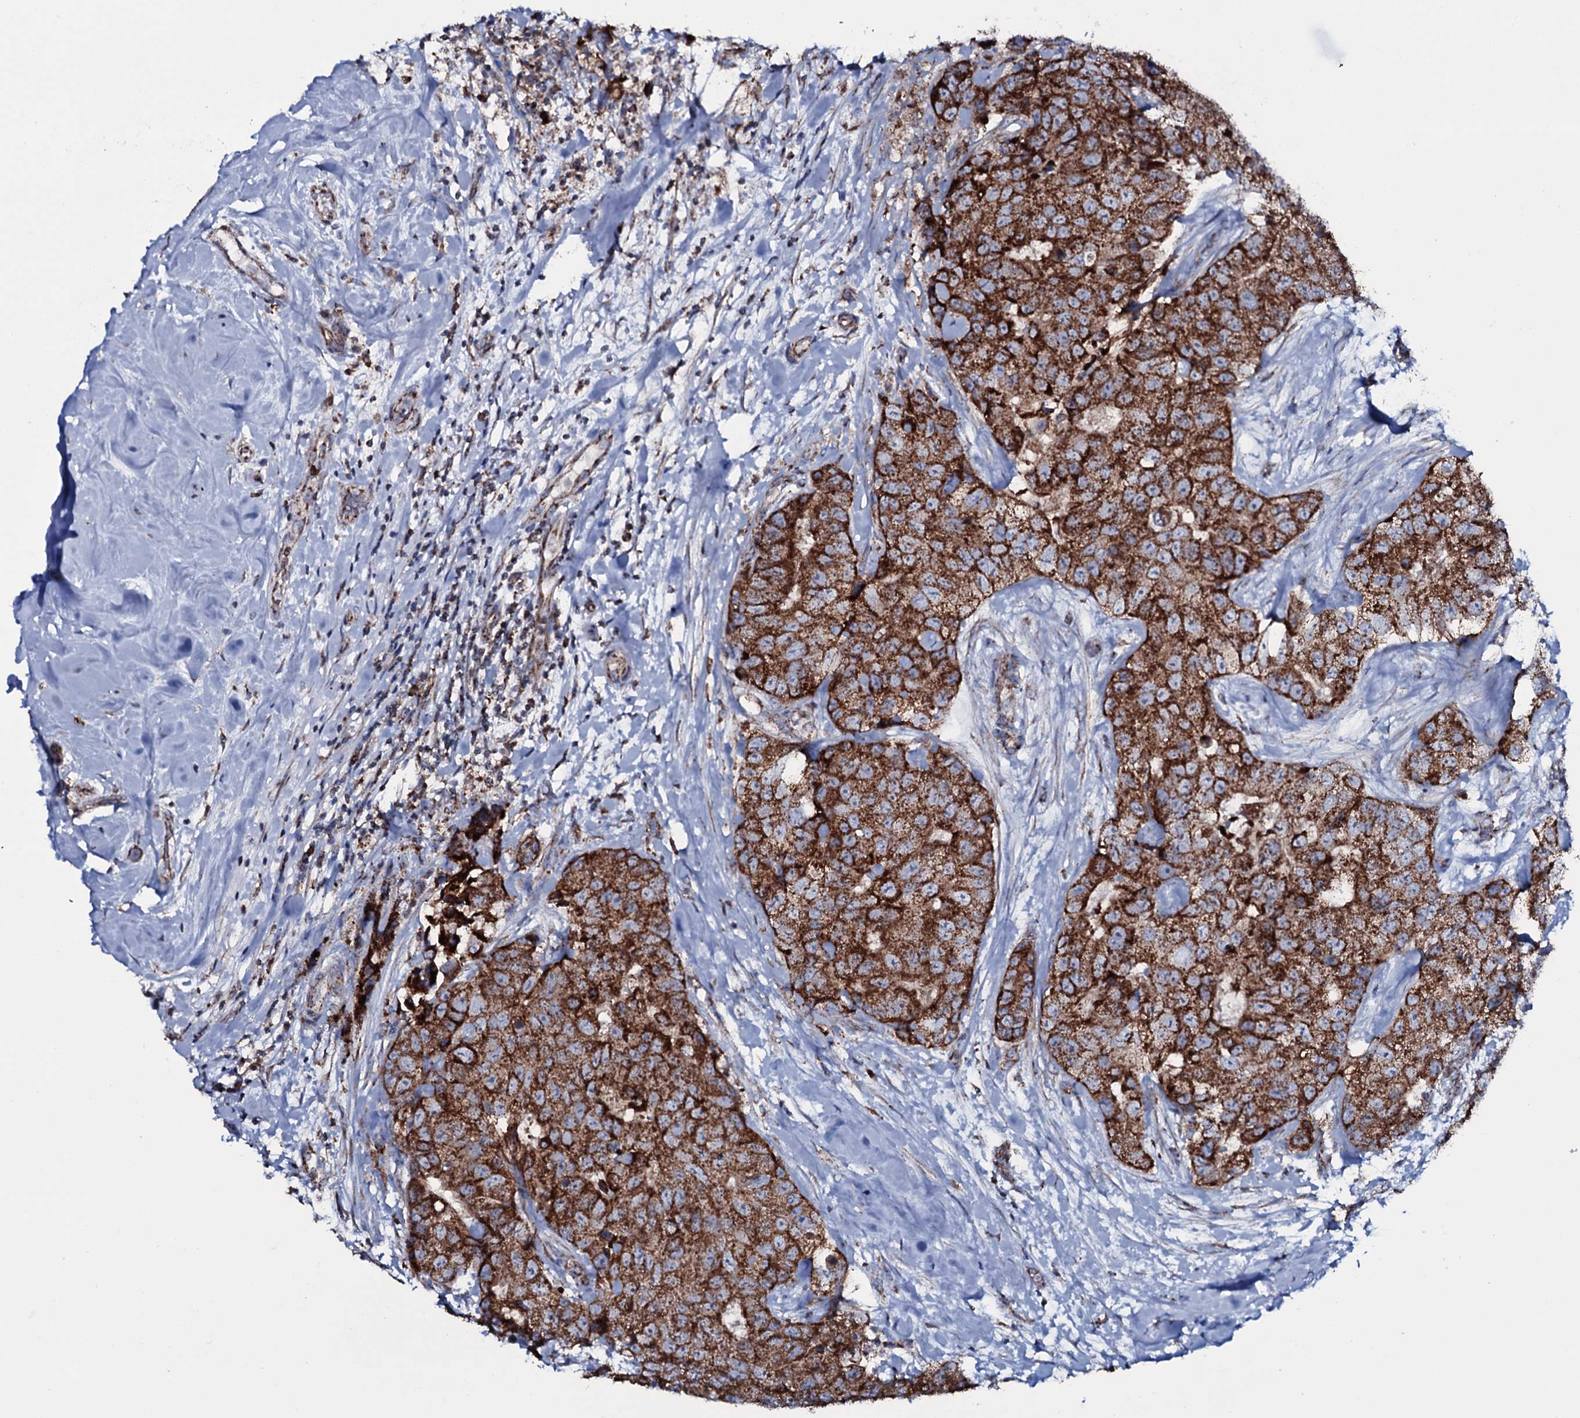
{"staining": {"intensity": "strong", "quantity": ">75%", "location": "cytoplasmic/membranous"}, "tissue": "breast cancer", "cell_type": "Tumor cells", "image_type": "cancer", "snomed": [{"axis": "morphology", "description": "Duct carcinoma"}, {"axis": "topography", "description": "Breast"}], "caption": "Protein expression analysis of human breast cancer (invasive ductal carcinoma) reveals strong cytoplasmic/membranous expression in approximately >75% of tumor cells. Nuclei are stained in blue.", "gene": "MRPS35", "patient": {"sex": "female", "age": 62}}